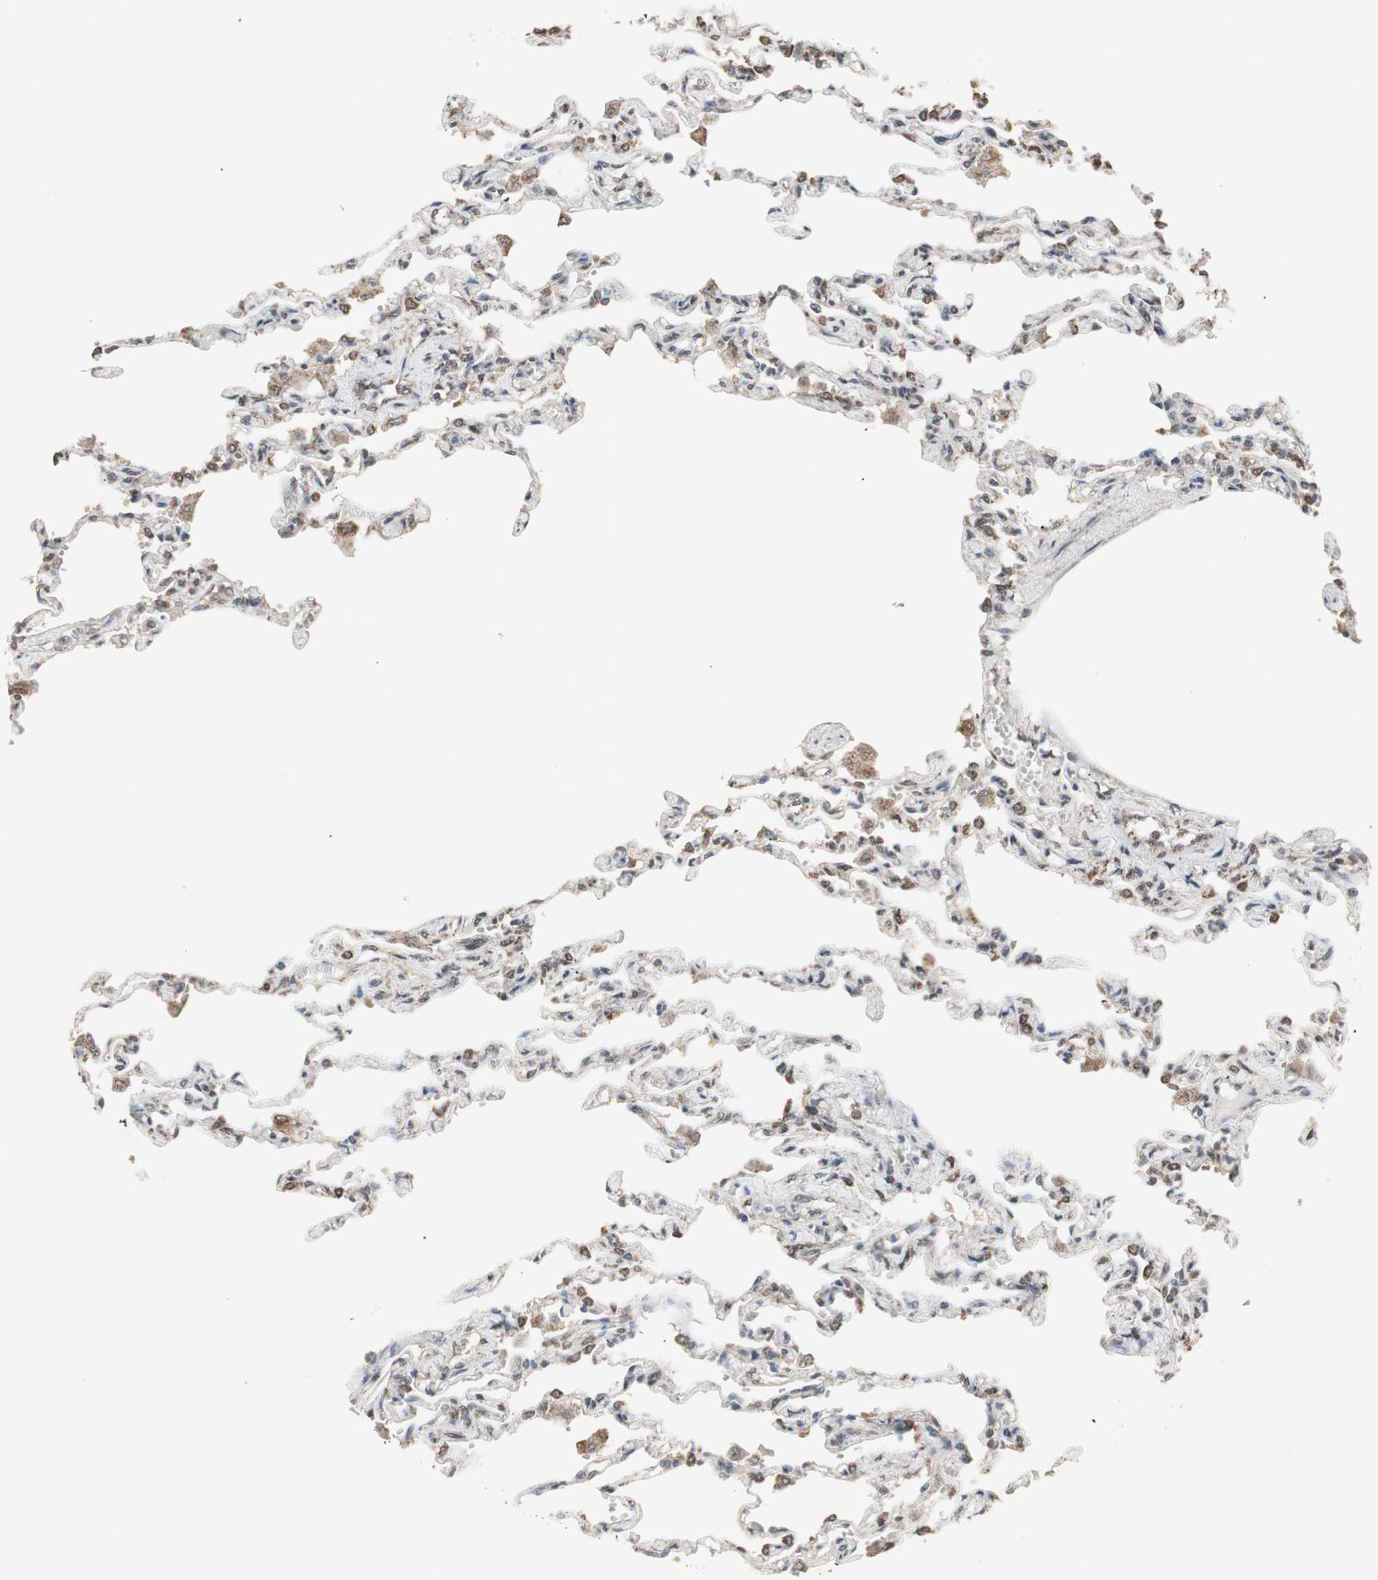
{"staining": {"intensity": "moderate", "quantity": ">75%", "location": "nuclear"}, "tissue": "lung", "cell_type": "Alveolar cells", "image_type": "normal", "snomed": [{"axis": "morphology", "description": "Normal tissue, NOS"}, {"axis": "topography", "description": "Lung"}], "caption": "Immunohistochemistry (DAB (3,3'-diaminobenzidine)) staining of normal human lung shows moderate nuclear protein positivity in approximately >75% of alveolar cells. The staining was performed using DAB to visualize the protein expression in brown, while the nuclei were stained in blue with hematoxylin (Magnification: 20x).", "gene": "ZHX2", "patient": {"sex": "male", "age": 21}}